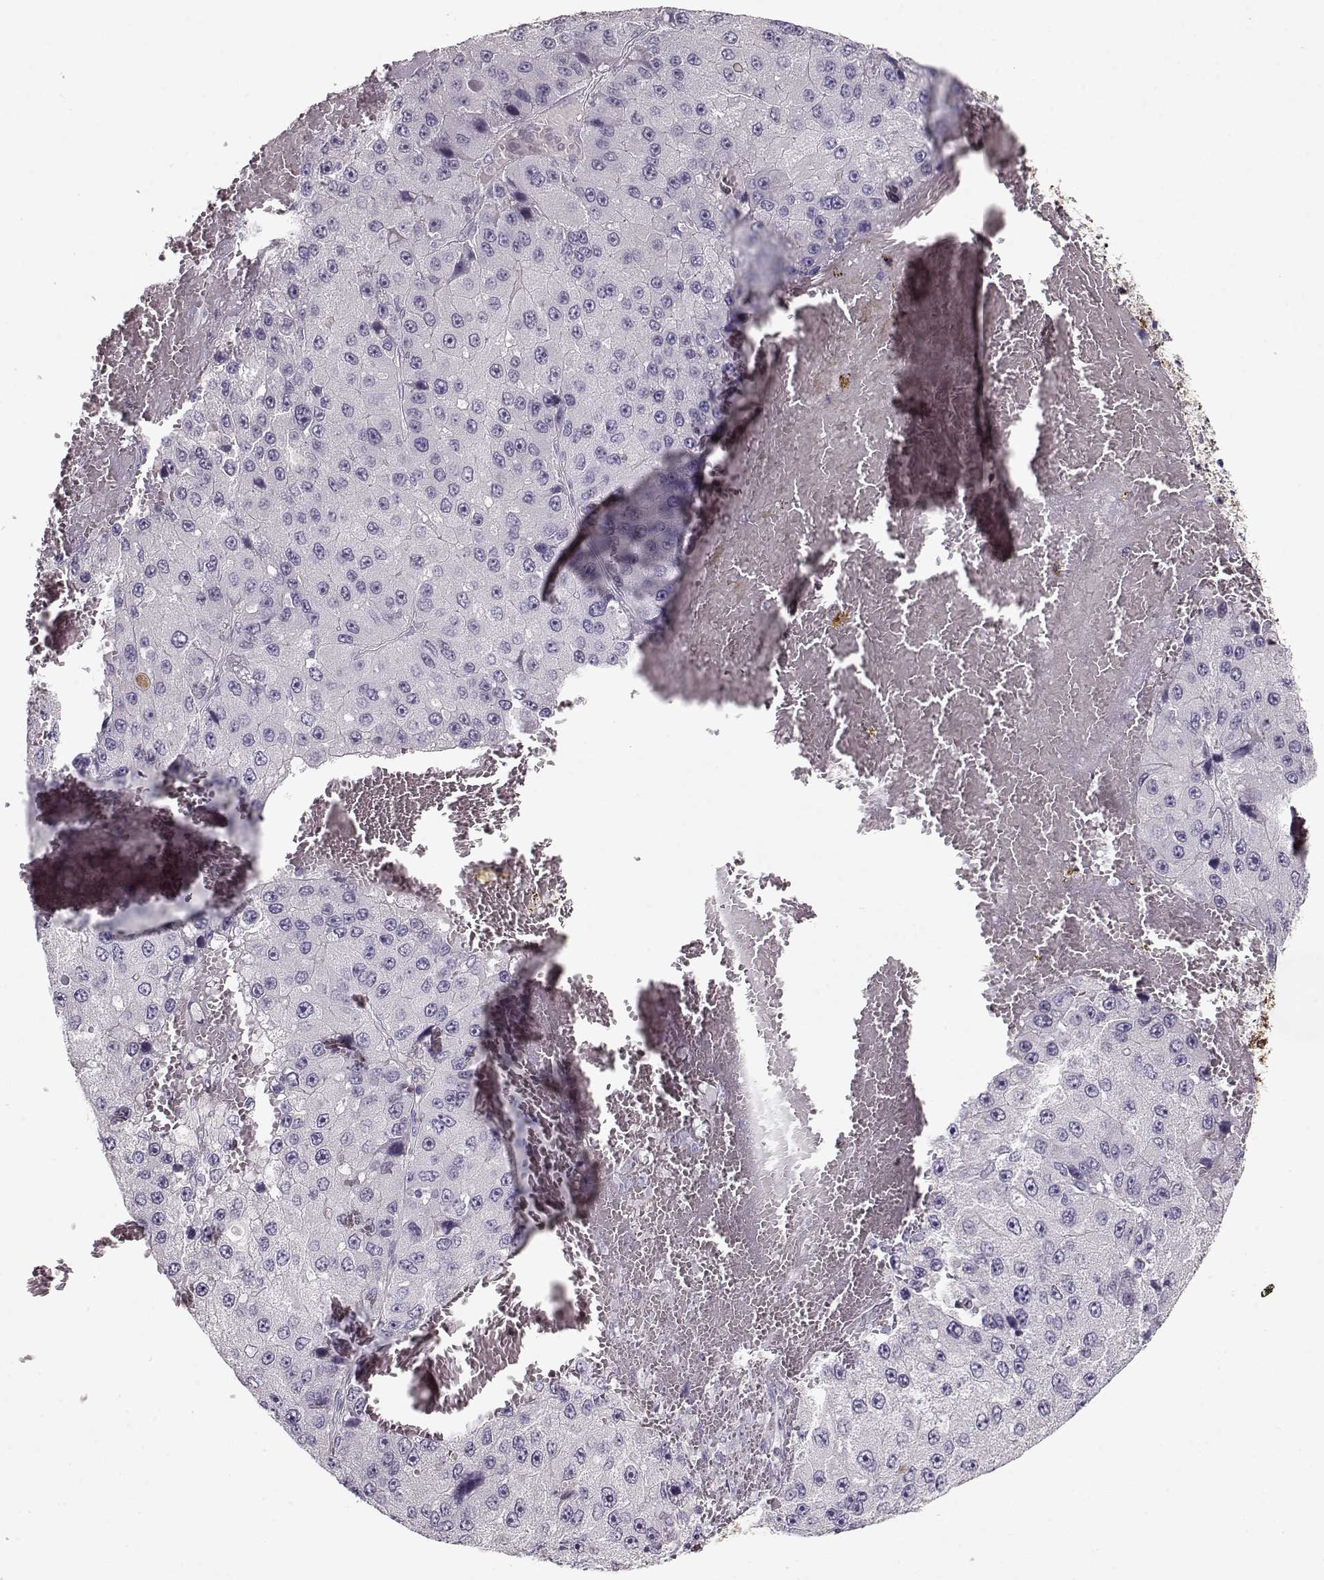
{"staining": {"intensity": "negative", "quantity": "none", "location": "none"}, "tissue": "liver cancer", "cell_type": "Tumor cells", "image_type": "cancer", "snomed": [{"axis": "morphology", "description": "Carcinoma, Hepatocellular, NOS"}, {"axis": "topography", "description": "Liver"}], "caption": "Immunohistochemistry histopathology image of neoplastic tissue: human liver hepatocellular carcinoma stained with DAB exhibits no significant protein staining in tumor cells.", "gene": "LUM", "patient": {"sex": "female", "age": 73}}